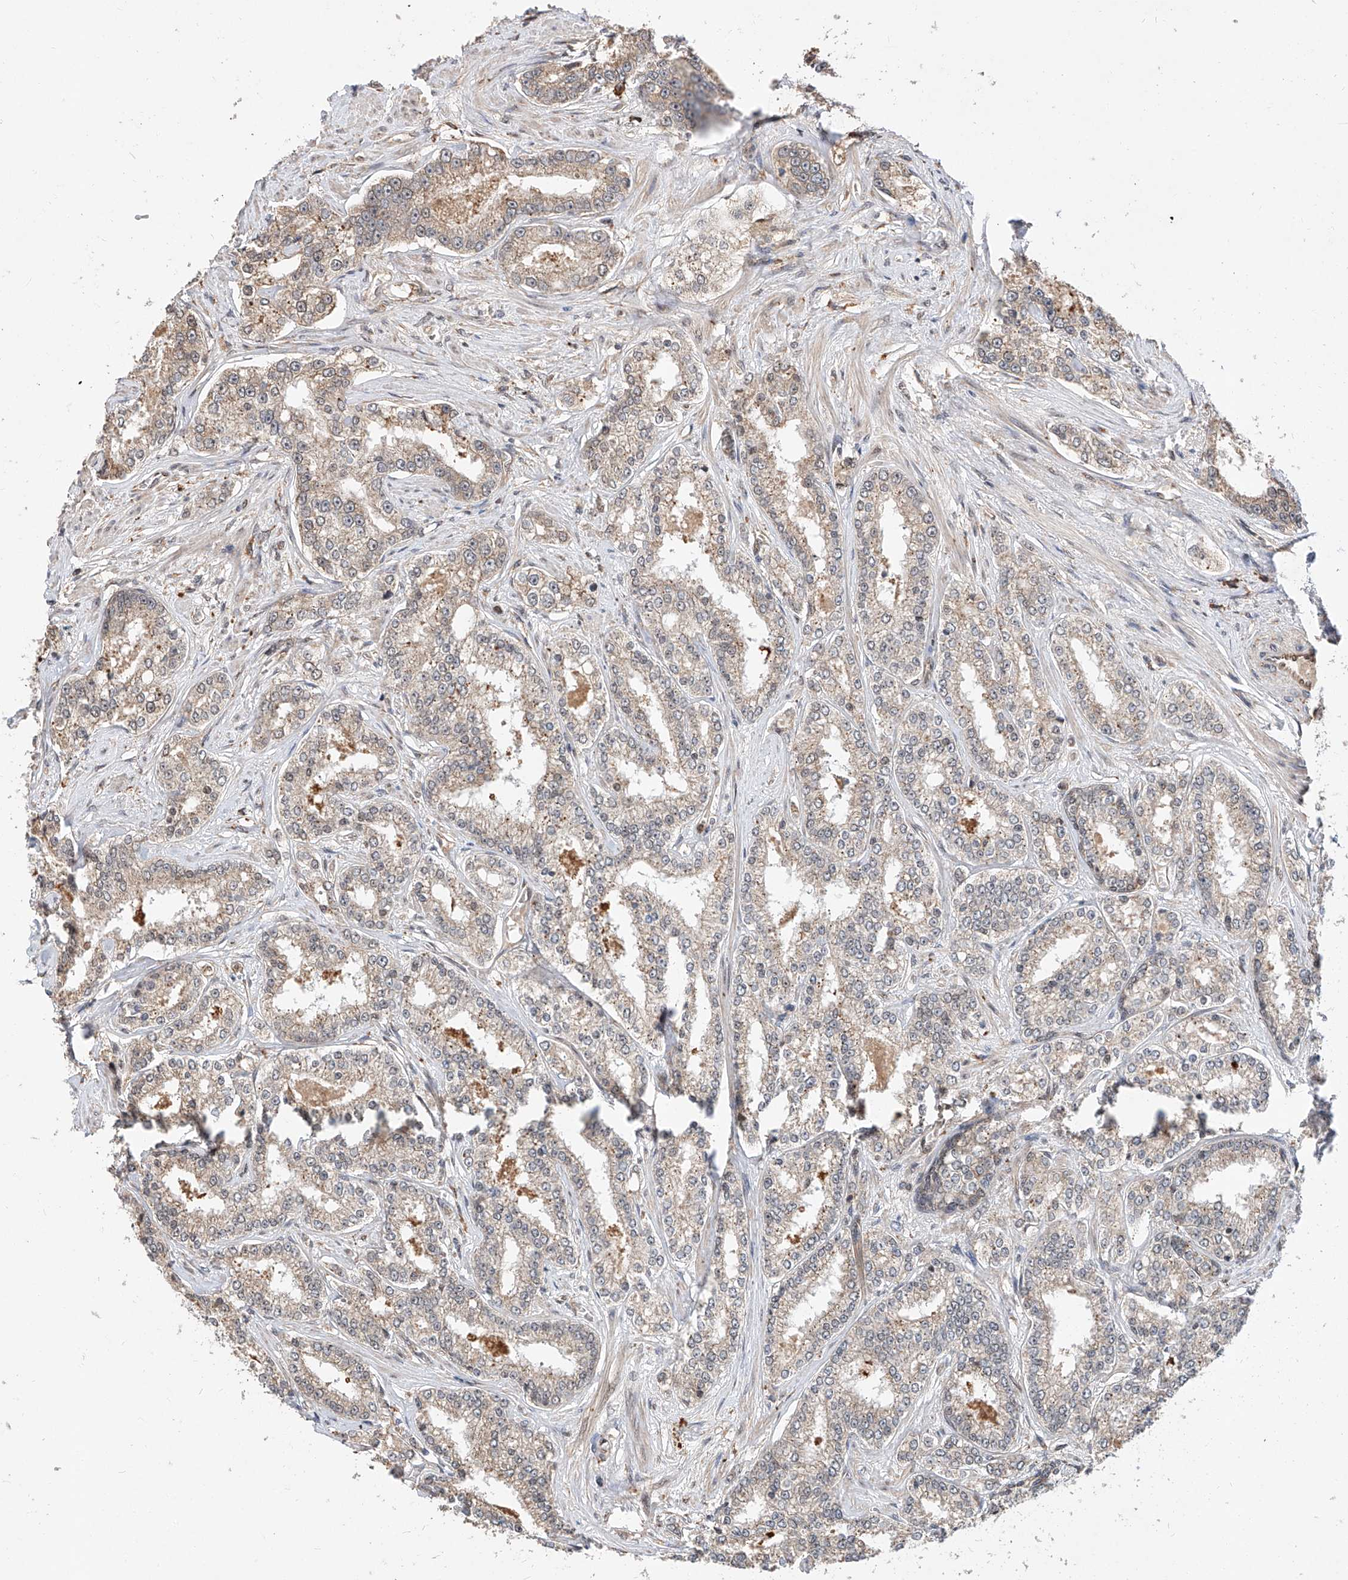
{"staining": {"intensity": "weak", "quantity": ">75%", "location": "cytoplasmic/membranous"}, "tissue": "prostate cancer", "cell_type": "Tumor cells", "image_type": "cancer", "snomed": [{"axis": "morphology", "description": "Normal tissue, NOS"}, {"axis": "morphology", "description": "Adenocarcinoma, High grade"}, {"axis": "topography", "description": "Prostate"}], "caption": "DAB immunohistochemical staining of prostate cancer (adenocarcinoma (high-grade)) displays weak cytoplasmic/membranous protein expression in approximately >75% of tumor cells.", "gene": "RILPL2", "patient": {"sex": "male", "age": 83}}